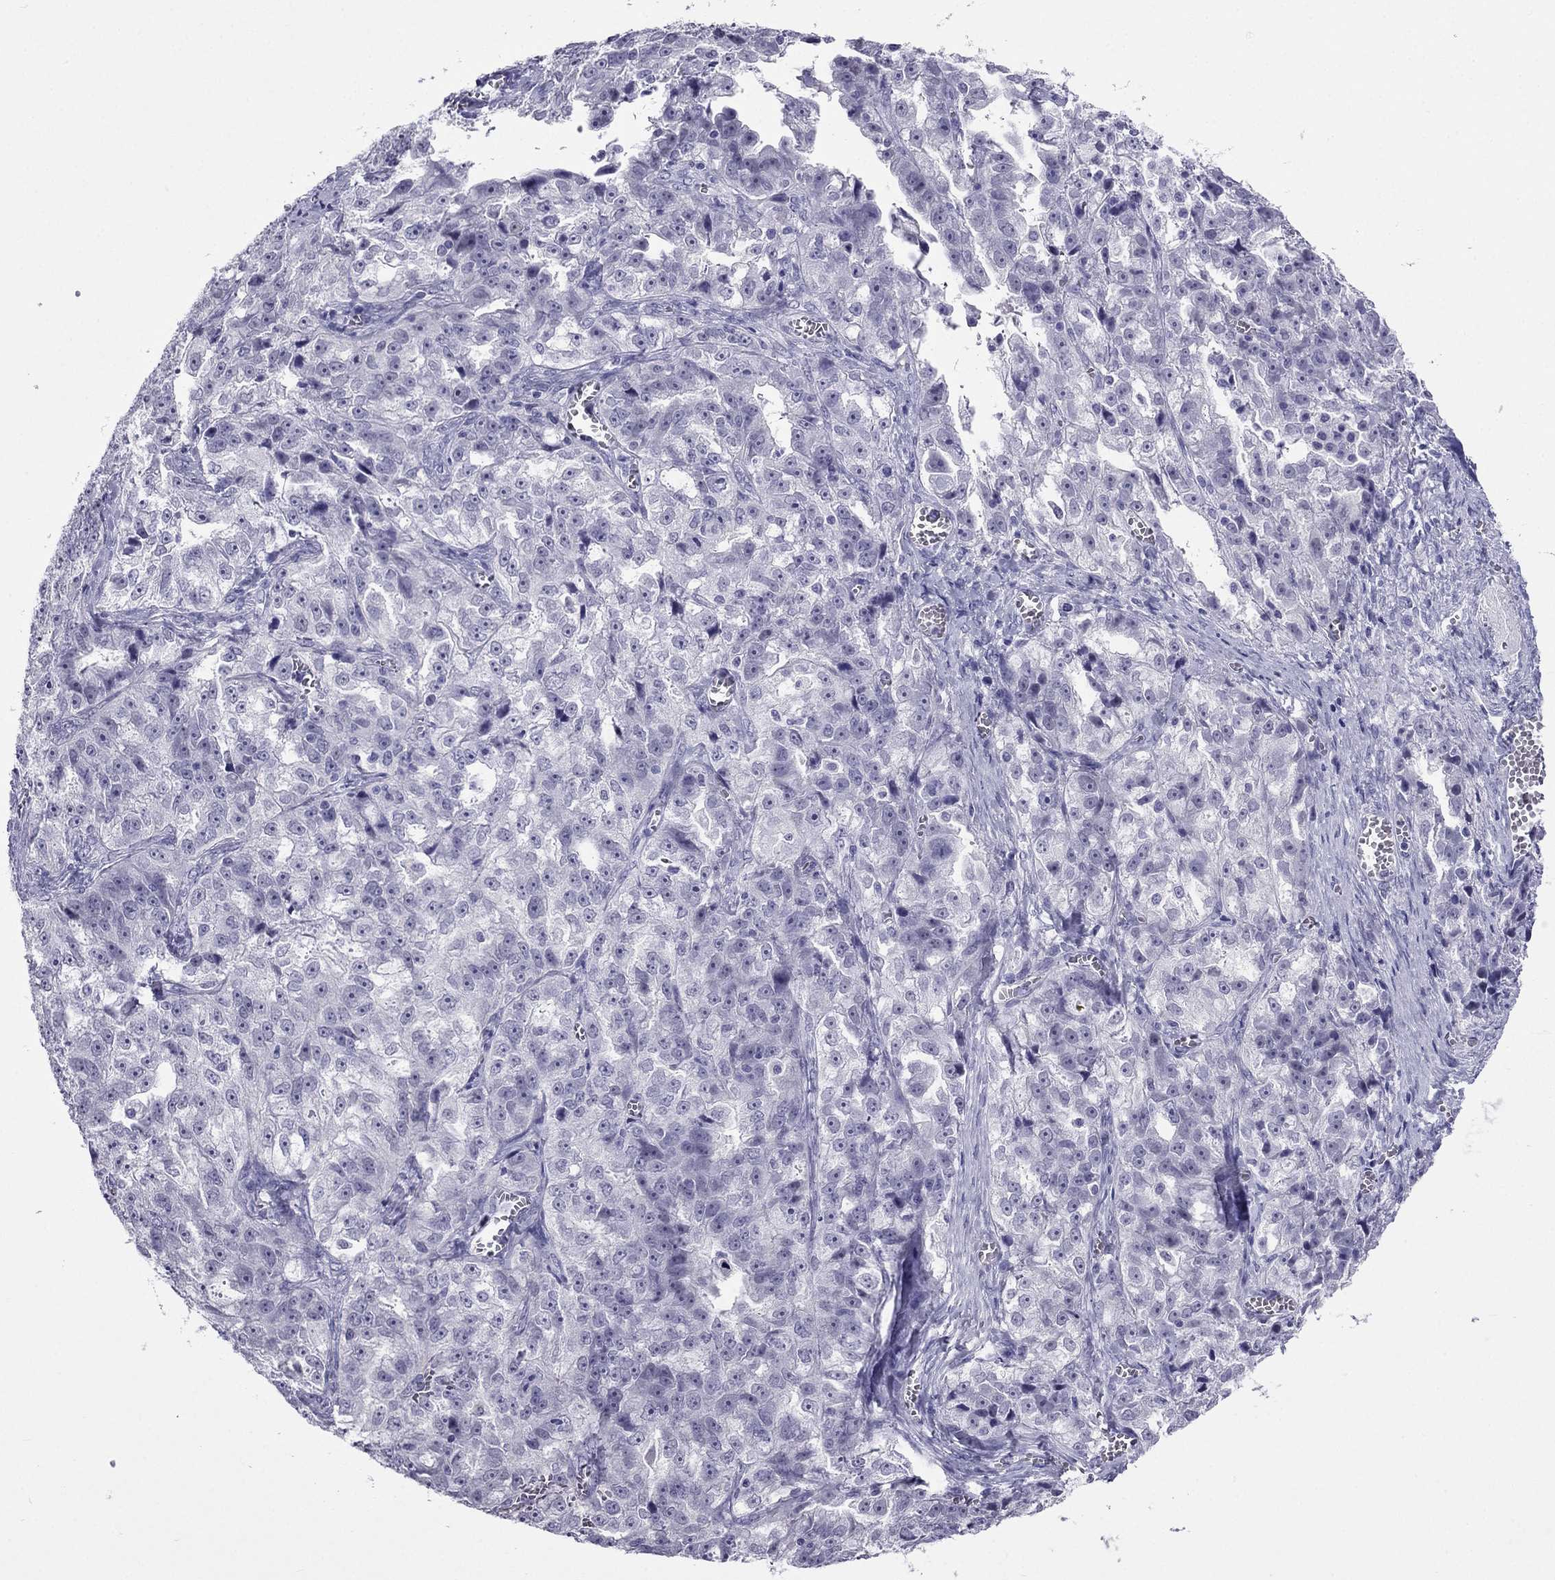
{"staining": {"intensity": "negative", "quantity": "none", "location": "none"}, "tissue": "ovarian cancer", "cell_type": "Tumor cells", "image_type": "cancer", "snomed": [{"axis": "morphology", "description": "Cystadenocarcinoma, serous, NOS"}, {"axis": "topography", "description": "Ovary"}], "caption": "This is an immunohistochemistry (IHC) image of human ovarian cancer. There is no expression in tumor cells.", "gene": "CROCC2", "patient": {"sex": "female", "age": 51}}